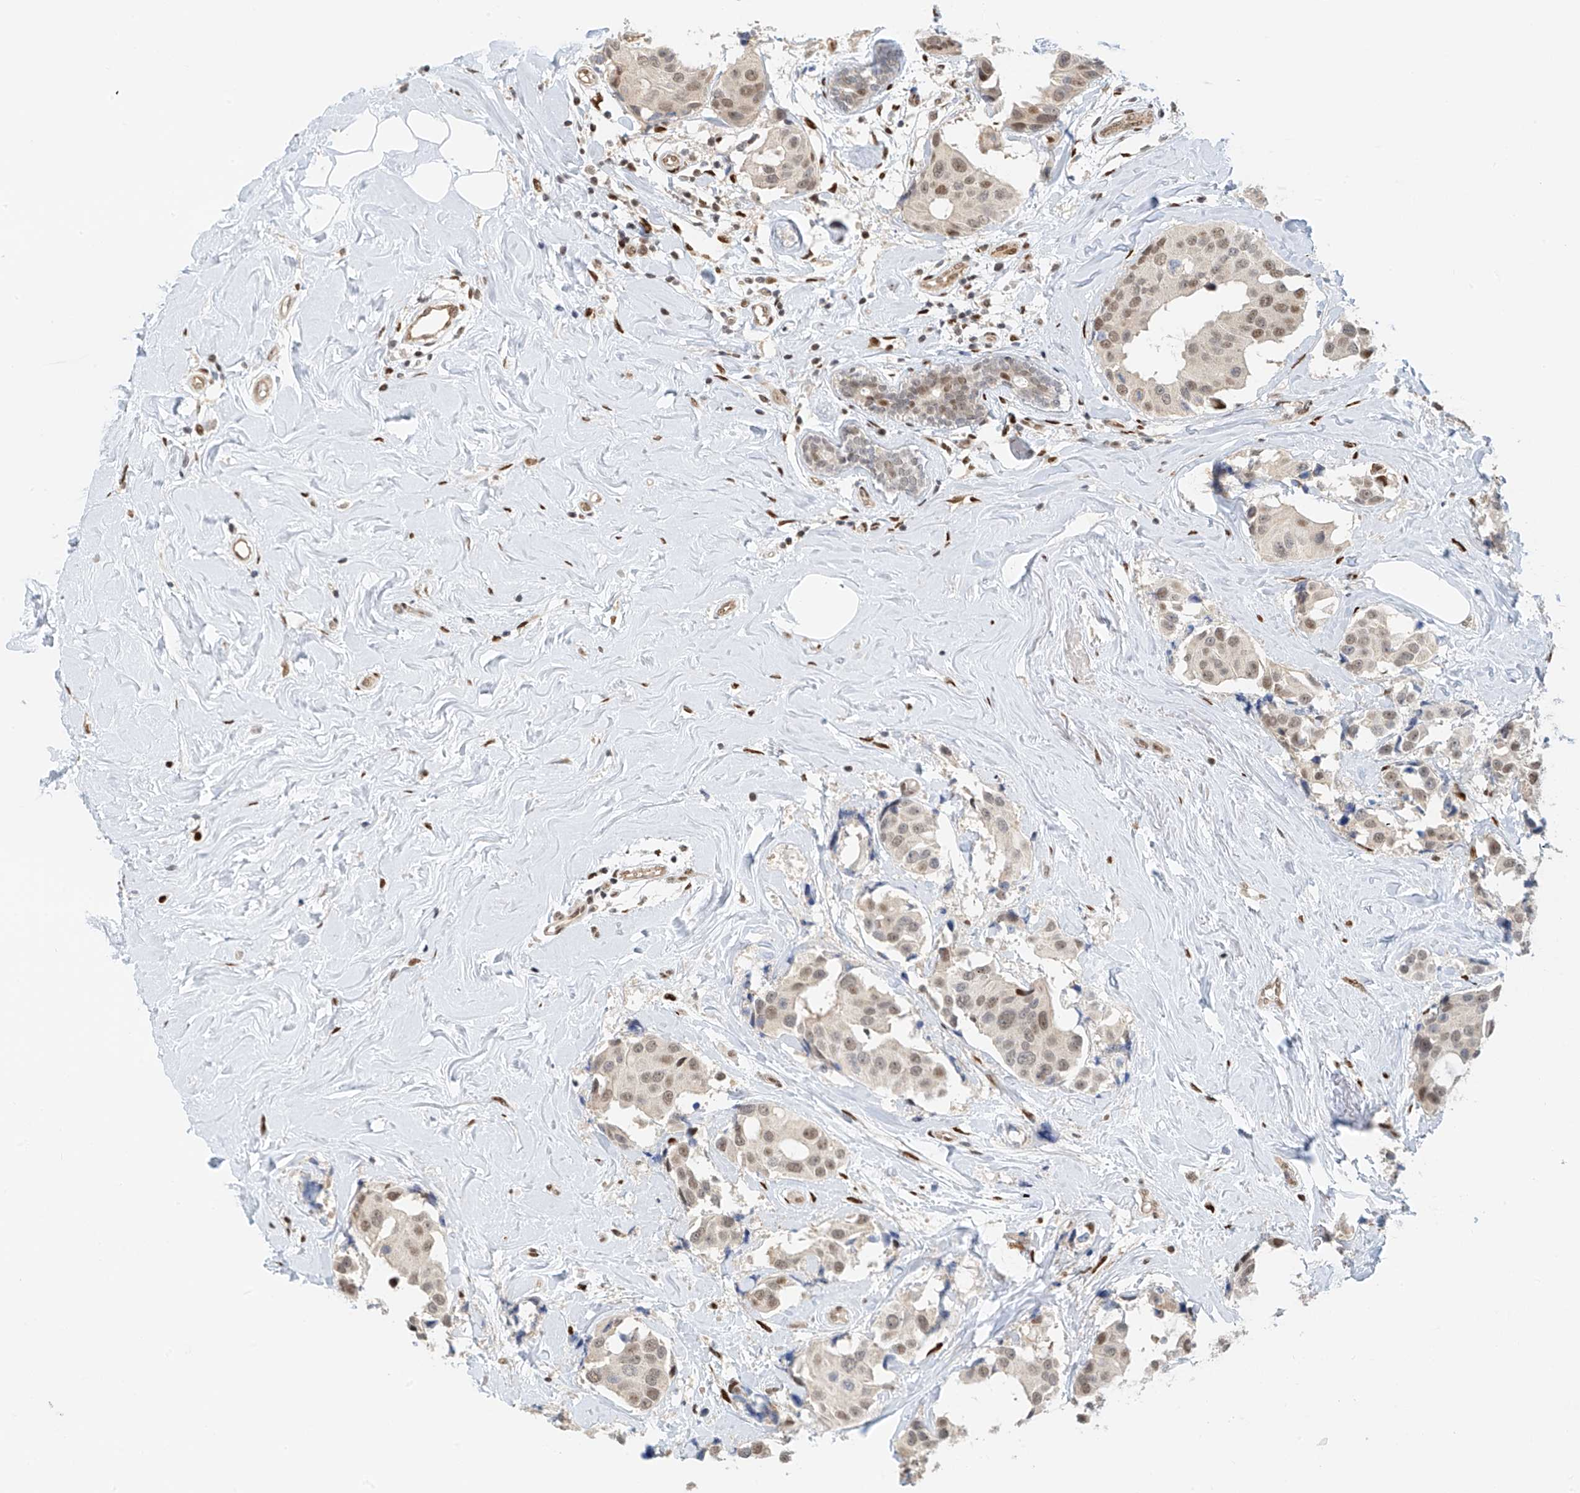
{"staining": {"intensity": "moderate", "quantity": "<25%", "location": "nuclear"}, "tissue": "breast cancer", "cell_type": "Tumor cells", "image_type": "cancer", "snomed": [{"axis": "morphology", "description": "Normal tissue, NOS"}, {"axis": "morphology", "description": "Duct carcinoma"}, {"axis": "topography", "description": "Breast"}], "caption": "Intraductal carcinoma (breast) was stained to show a protein in brown. There is low levels of moderate nuclear staining in approximately <25% of tumor cells.", "gene": "ZNF514", "patient": {"sex": "female", "age": 39}}